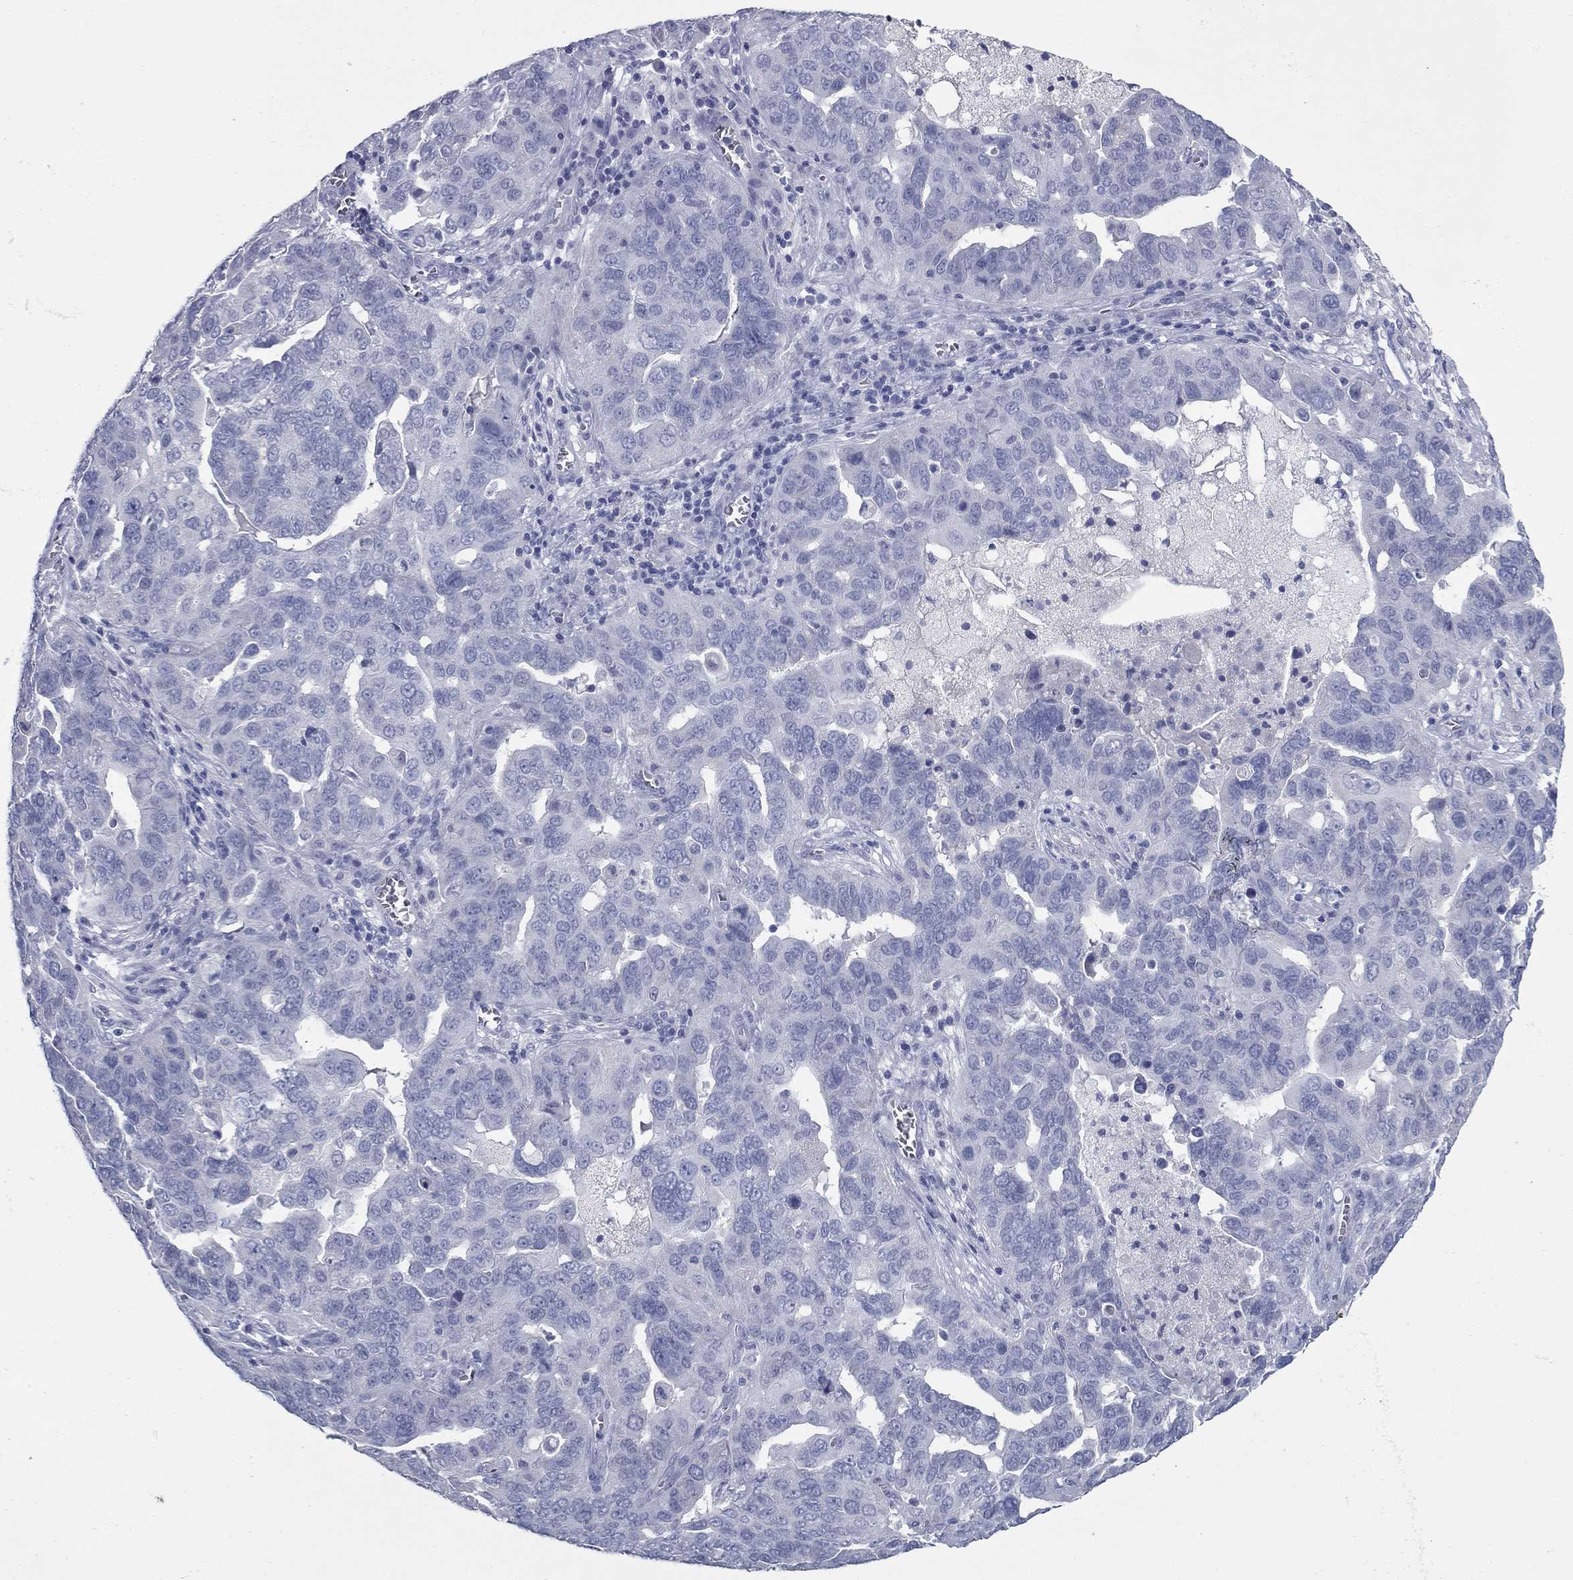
{"staining": {"intensity": "negative", "quantity": "none", "location": "none"}, "tissue": "ovarian cancer", "cell_type": "Tumor cells", "image_type": "cancer", "snomed": [{"axis": "morphology", "description": "Carcinoma, endometroid"}, {"axis": "topography", "description": "Soft tissue"}, {"axis": "topography", "description": "Ovary"}], "caption": "Micrograph shows no protein staining in tumor cells of ovarian endometroid carcinoma tissue.", "gene": "KIRREL2", "patient": {"sex": "female", "age": 52}}